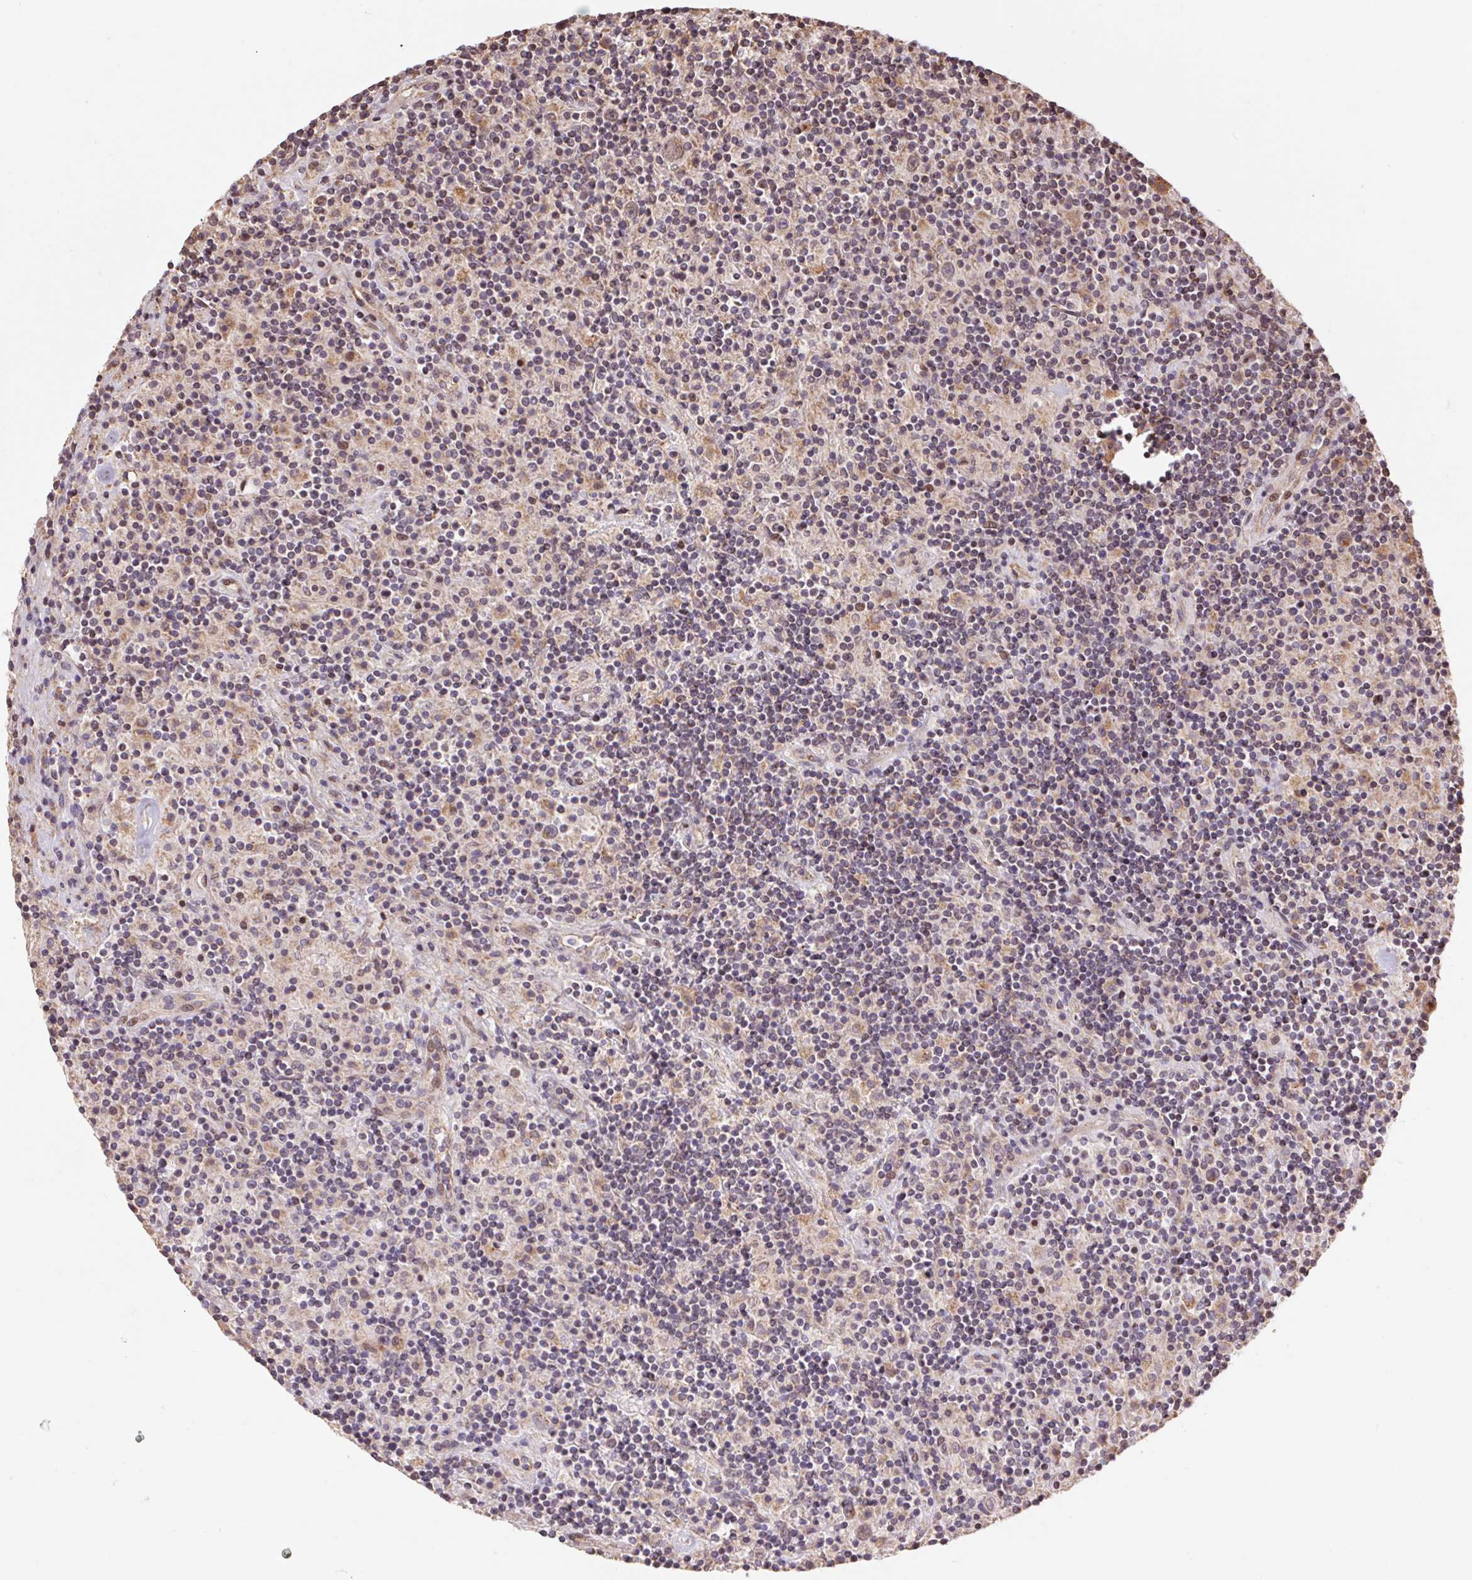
{"staining": {"intensity": "weak", "quantity": "25%-75%", "location": "cytoplasmic/membranous"}, "tissue": "lymphoma", "cell_type": "Tumor cells", "image_type": "cancer", "snomed": [{"axis": "morphology", "description": "Hodgkin's disease, NOS"}, {"axis": "topography", "description": "Lymph node"}], "caption": "Immunohistochemistry staining of lymphoma, which demonstrates low levels of weak cytoplasmic/membranous positivity in about 25%-75% of tumor cells indicating weak cytoplasmic/membranous protein staining. The staining was performed using DAB (brown) for protein detection and nuclei were counterstained in hematoxylin (blue).", "gene": "PDHA1", "patient": {"sex": "male", "age": 70}}